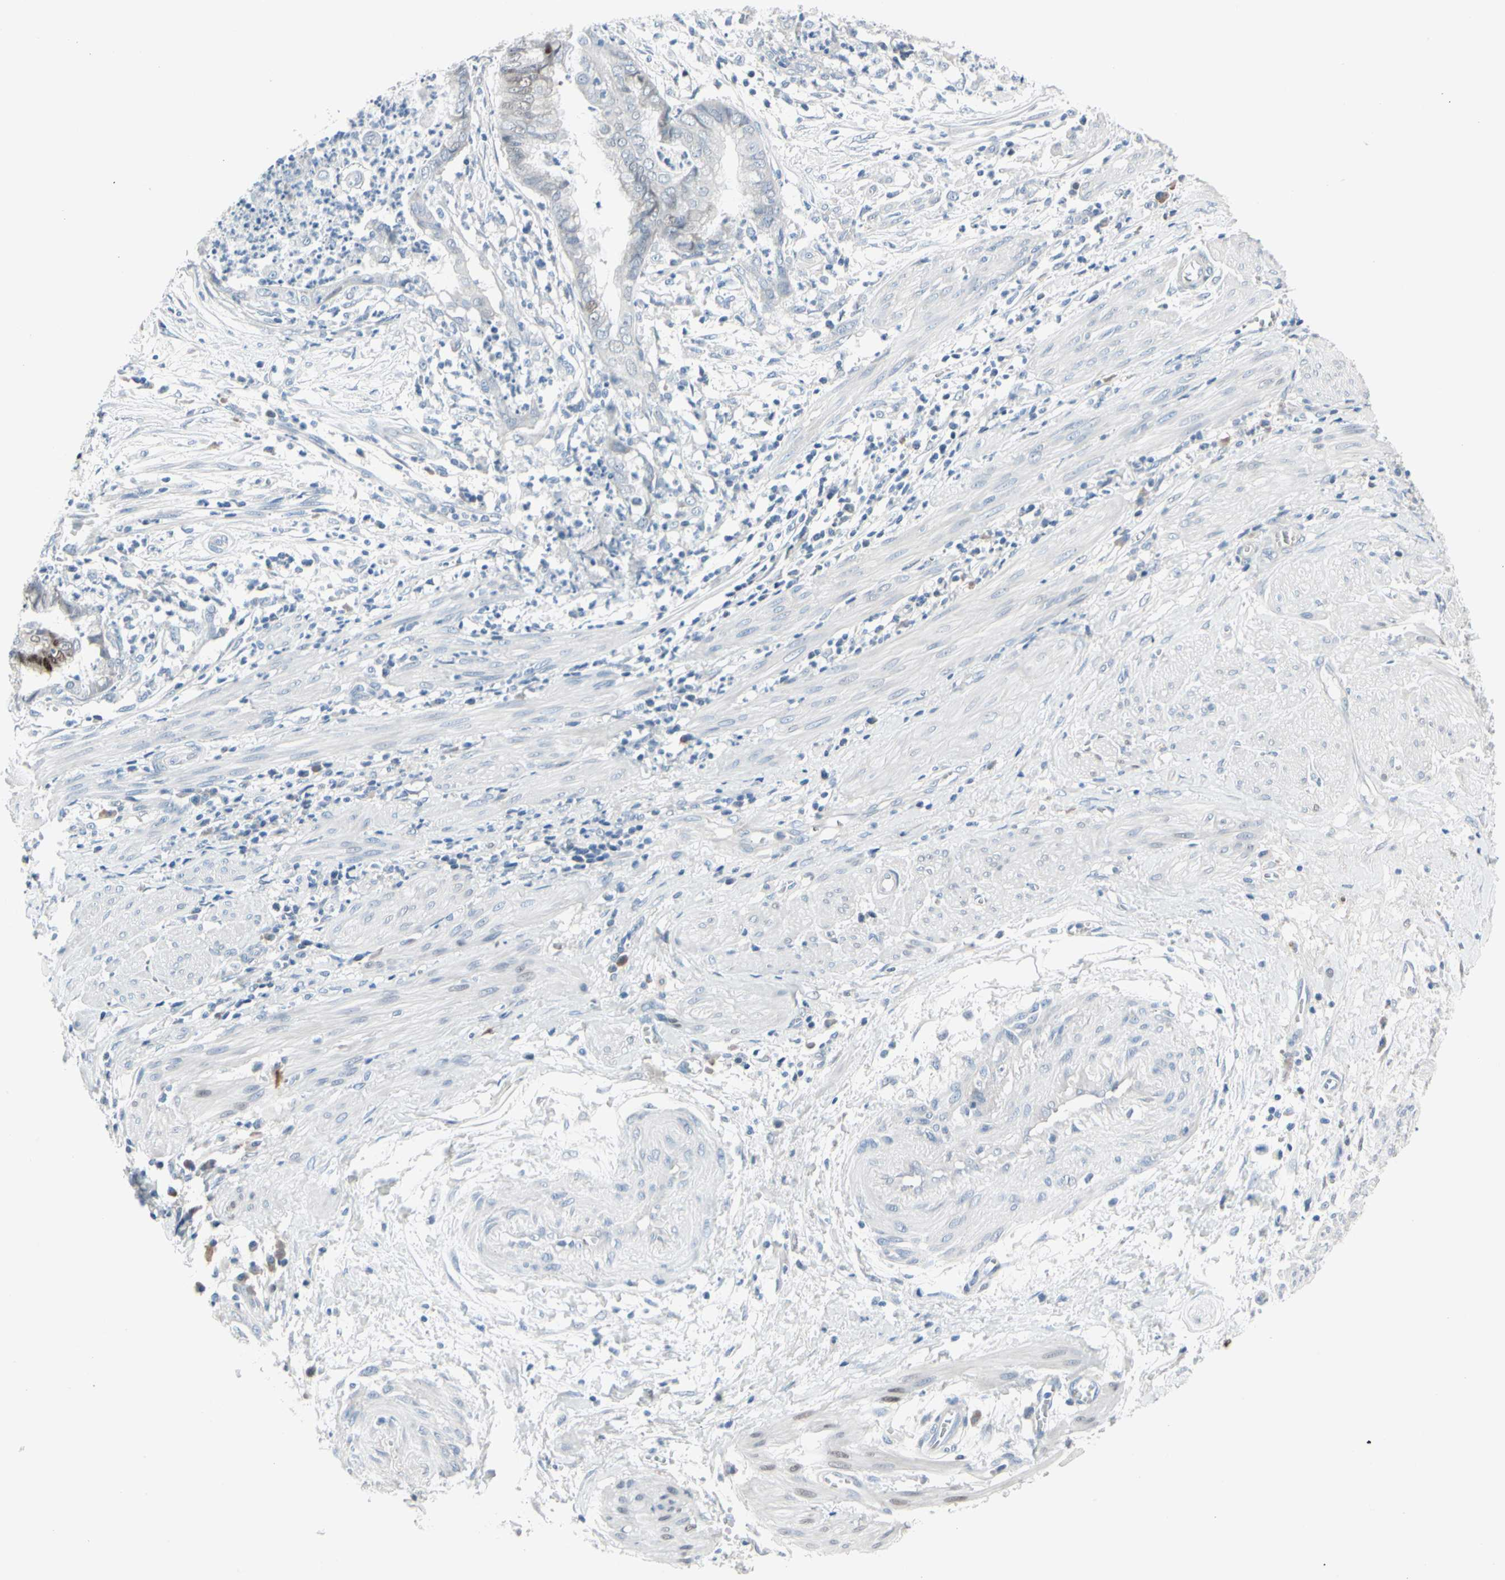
{"staining": {"intensity": "moderate", "quantity": "<25%", "location": "nuclear"}, "tissue": "endometrial cancer", "cell_type": "Tumor cells", "image_type": "cancer", "snomed": [{"axis": "morphology", "description": "Necrosis, NOS"}, {"axis": "morphology", "description": "Adenocarcinoma, NOS"}, {"axis": "topography", "description": "Endometrium"}], "caption": "A photomicrograph of human endometrial adenocarcinoma stained for a protein demonstrates moderate nuclear brown staining in tumor cells. Nuclei are stained in blue.", "gene": "PGR", "patient": {"sex": "female", "age": 79}}